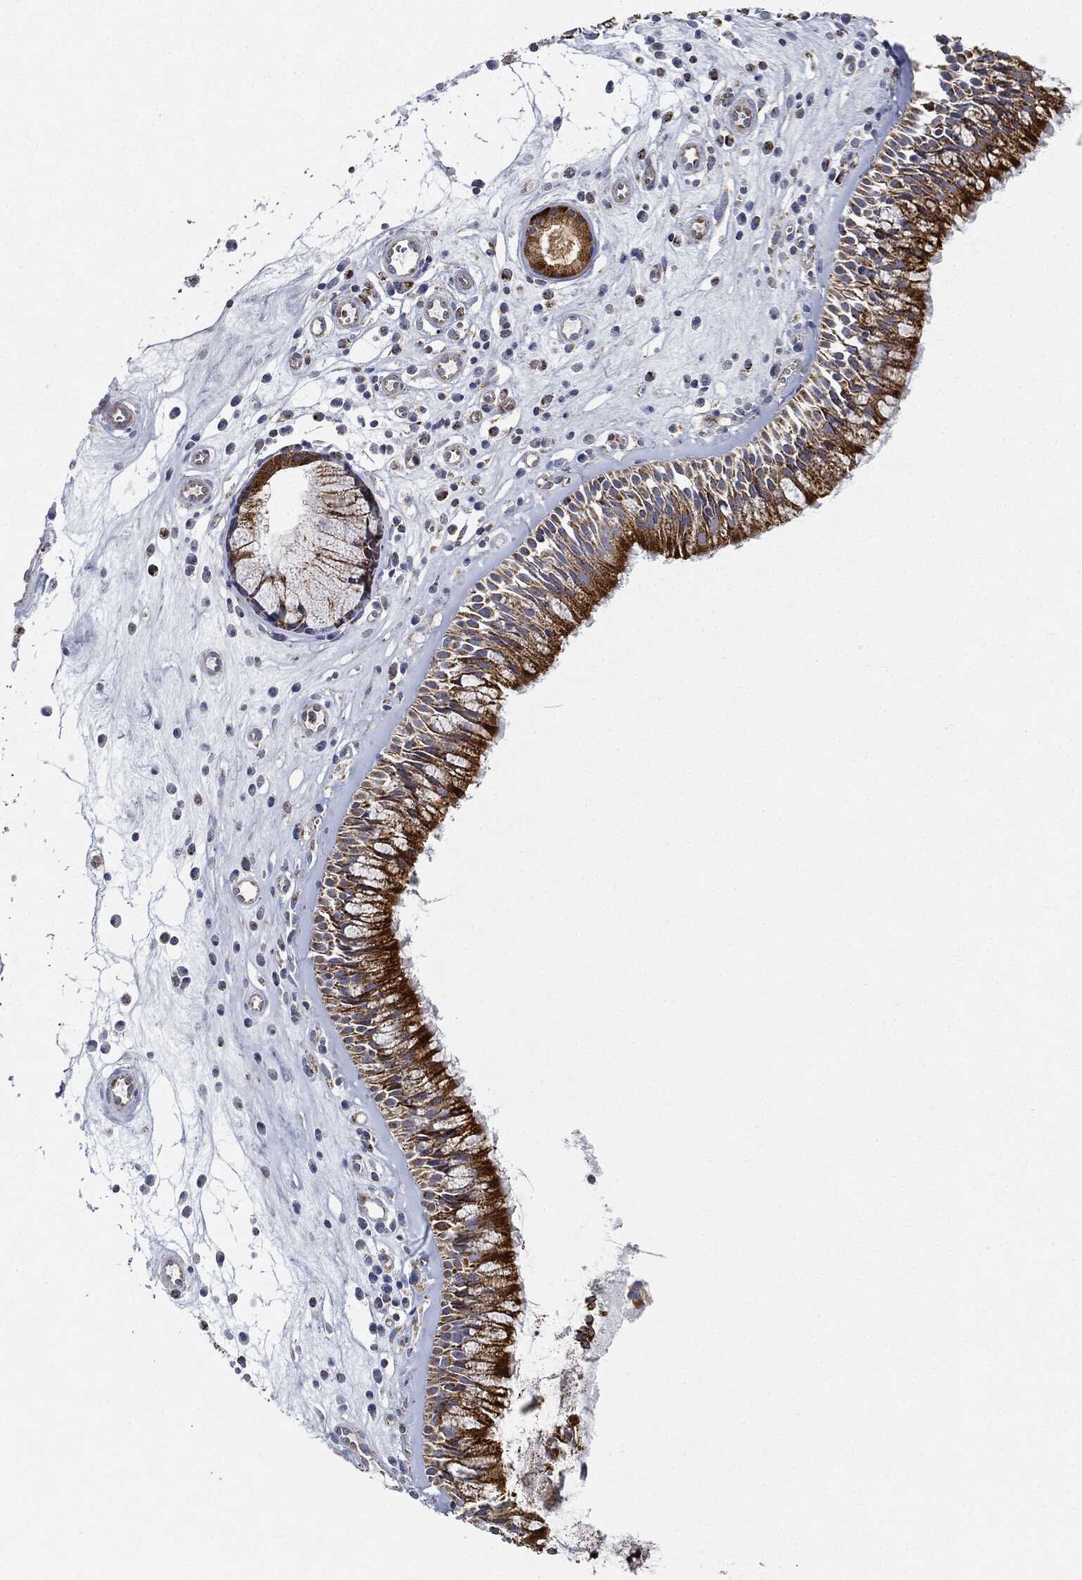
{"staining": {"intensity": "strong", "quantity": ">75%", "location": "cytoplasmic/membranous"}, "tissue": "nasopharynx", "cell_type": "Respiratory epithelial cells", "image_type": "normal", "snomed": [{"axis": "morphology", "description": "Normal tissue, NOS"}, {"axis": "topography", "description": "Nasopharynx"}], "caption": "Strong cytoplasmic/membranous staining is seen in about >75% of respiratory epithelial cells in normal nasopharynx.", "gene": "CAPN15", "patient": {"sex": "male", "age": 57}}